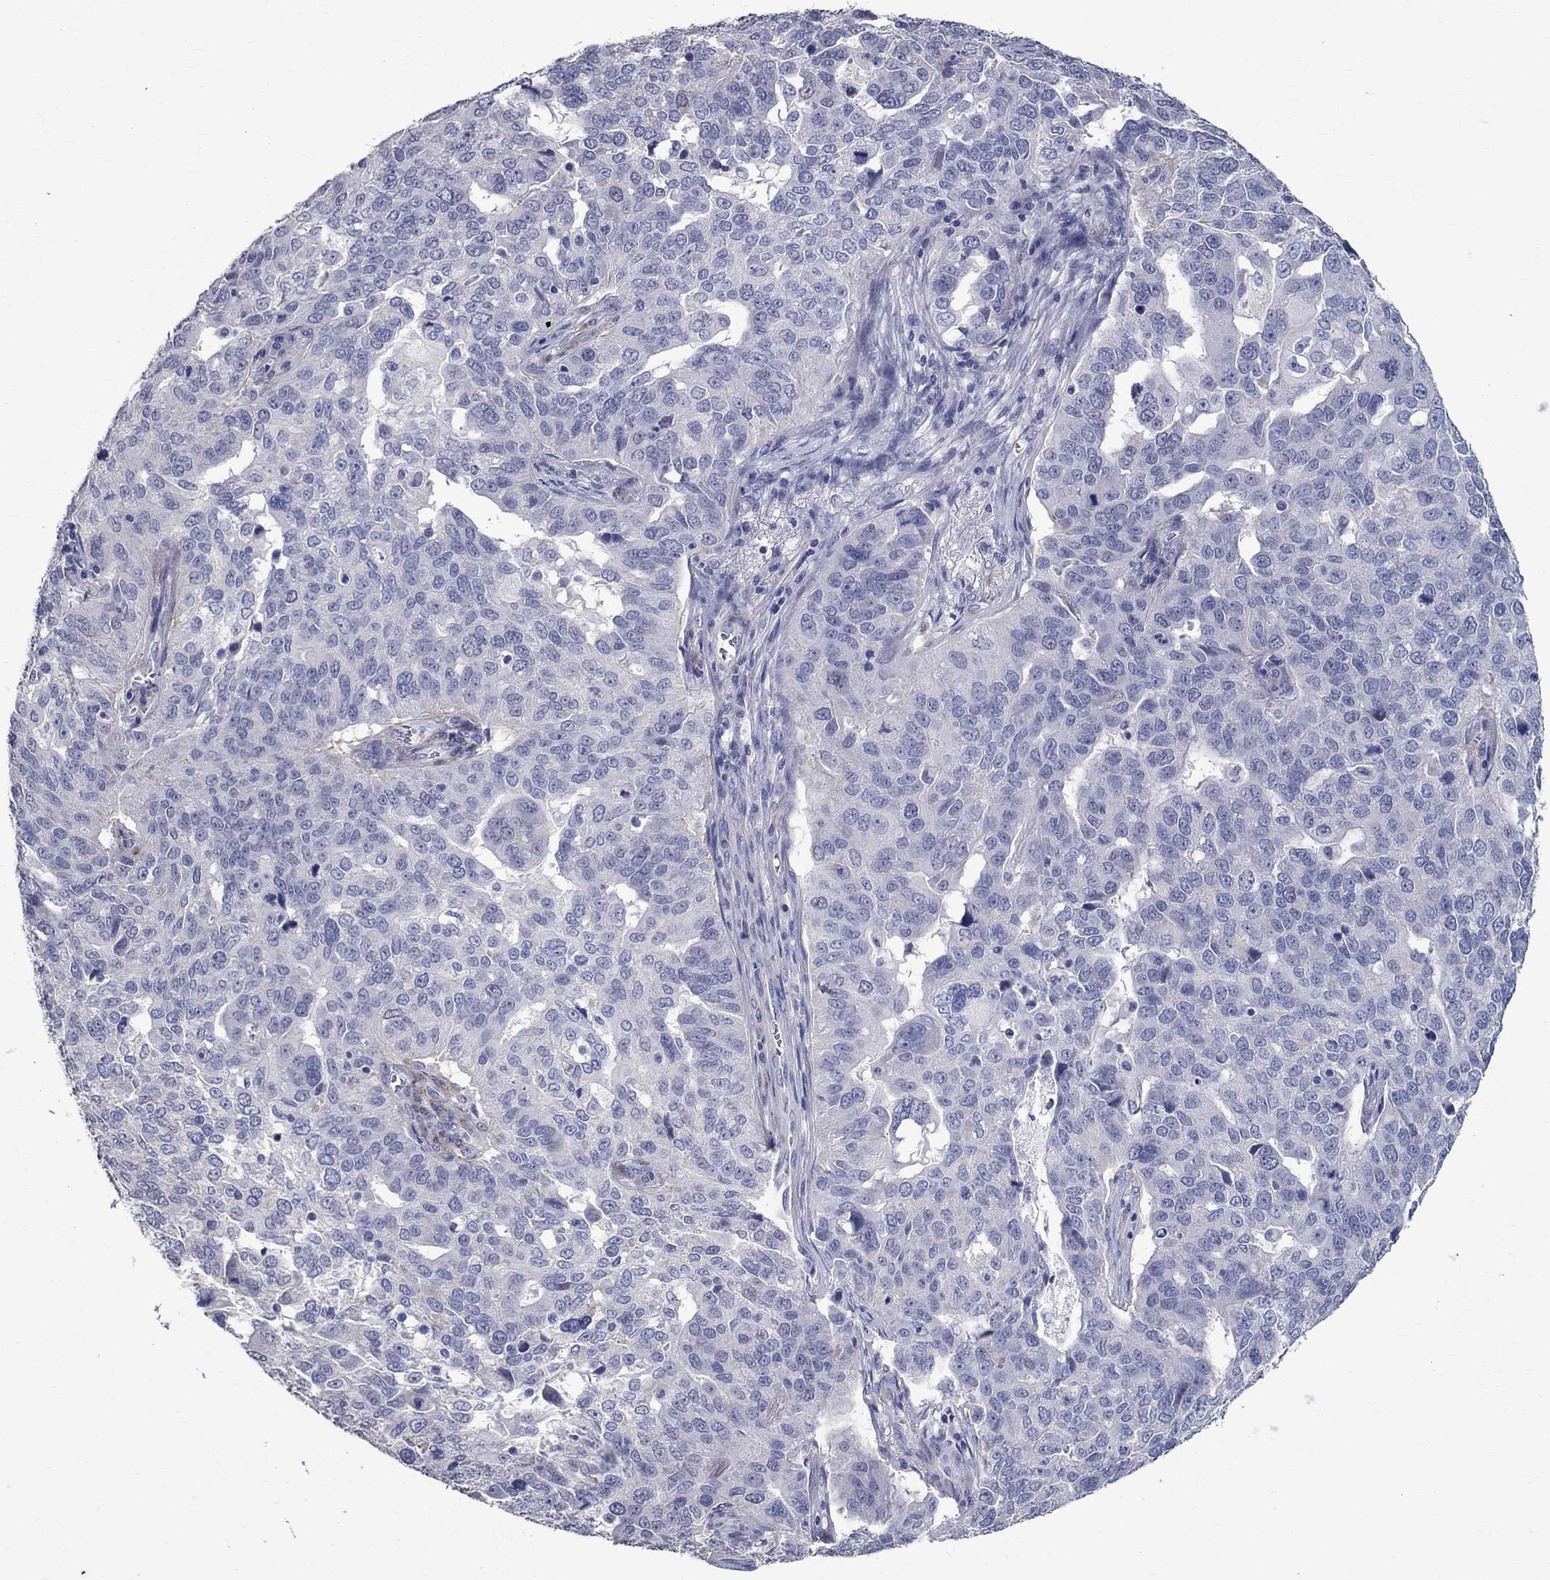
{"staining": {"intensity": "negative", "quantity": "none", "location": "none"}, "tissue": "ovarian cancer", "cell_type": "Tumor cells", "image_type": "cancer", "snomed": [{"axis": "morphology", "description": "Carcinoma, endometroid"}, {"axis": "topography", "description": "Soft tissue"}, {"axis": "topography", "description": "Ovary"}], "caption": "The IHC photomicrograph has no significant staining in tumor cells of ovarian cancer tissue.", "gene": "ANXA10", "patient": {"sex": "female", "age": 52}}